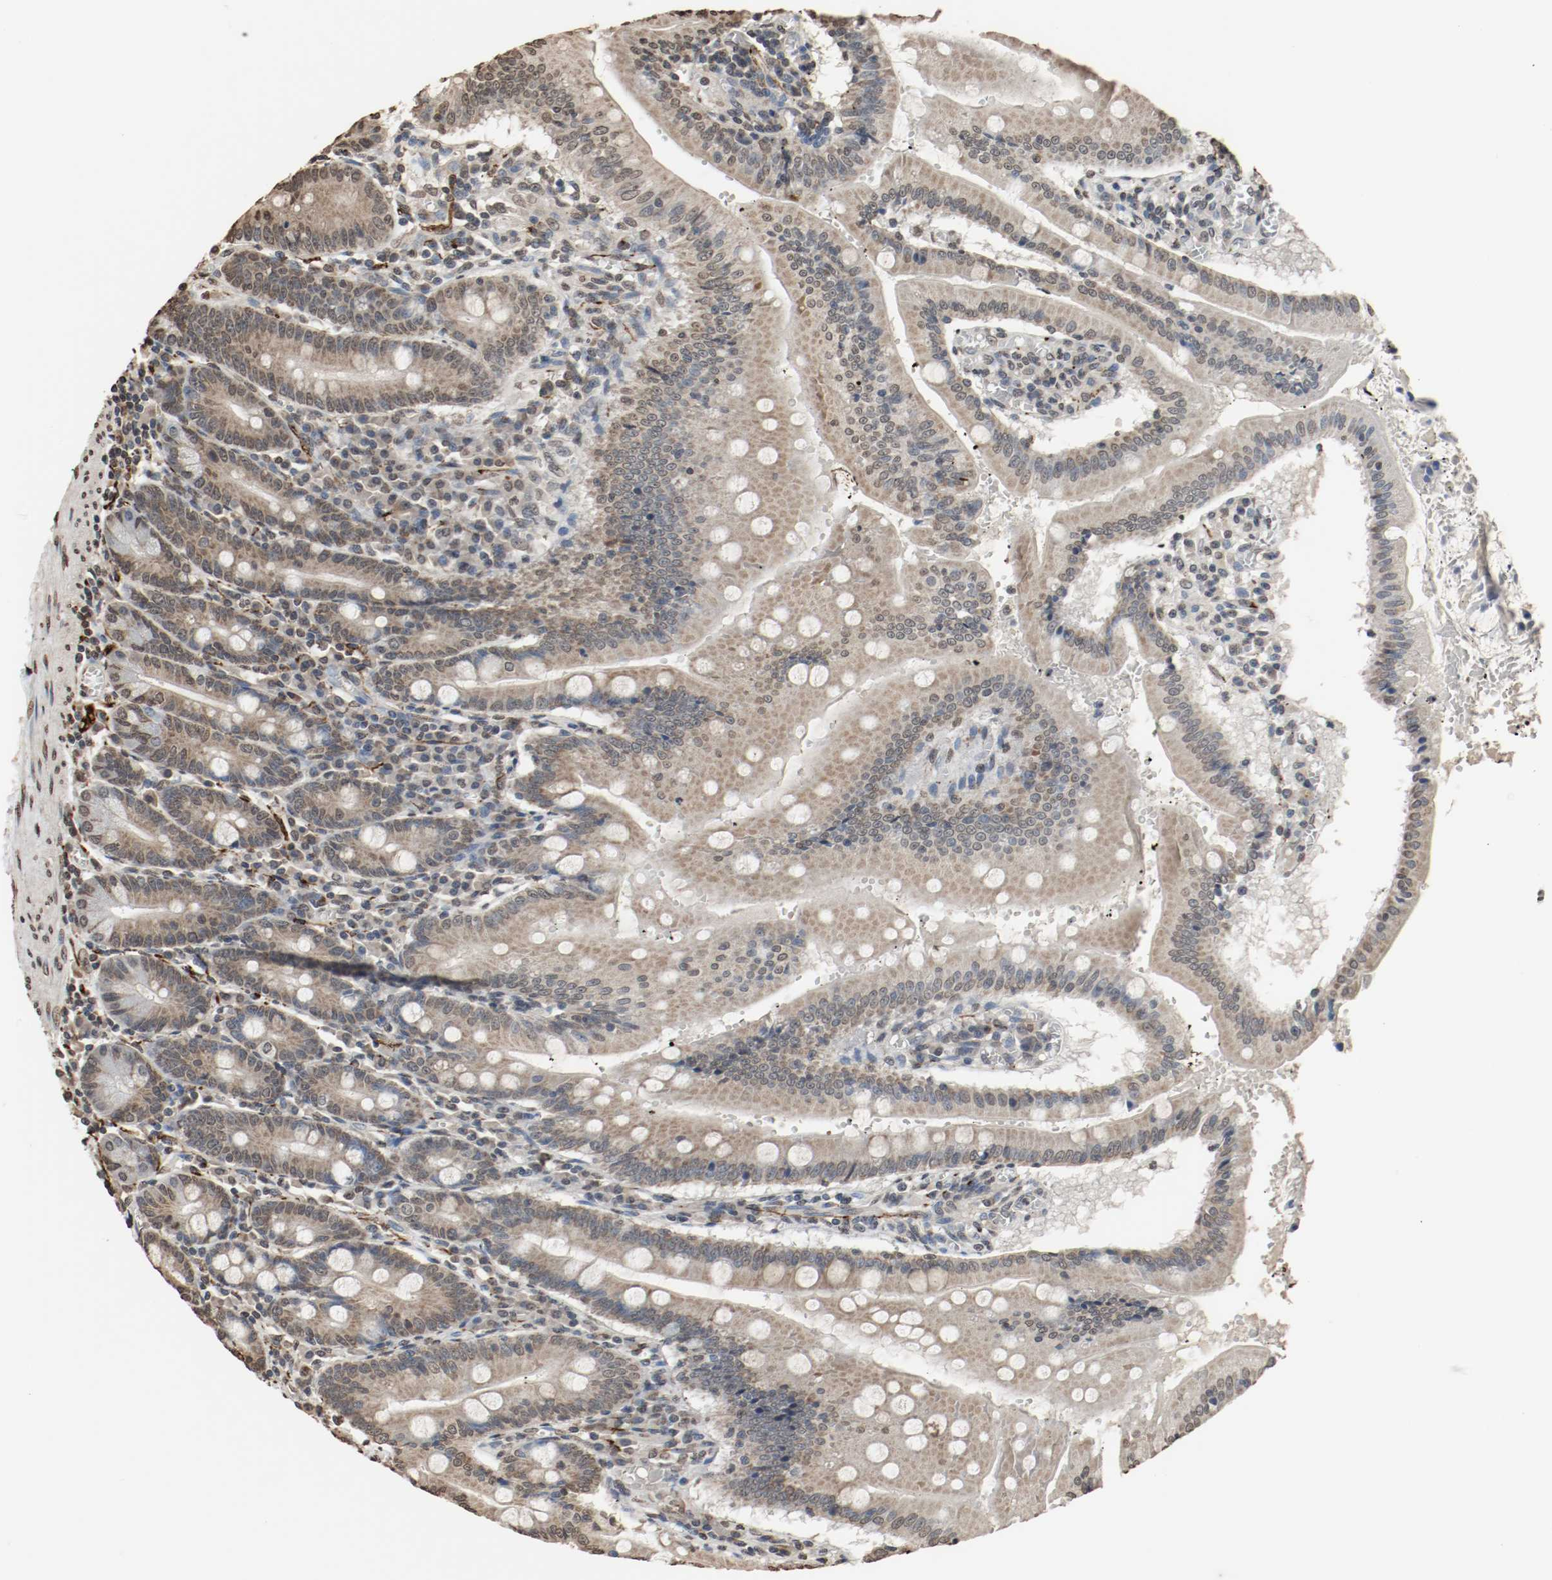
{"staining": {"intensity": "weak", "quantity": "25%-75%", "location": "cytoplasmic/membranous"}, "tissue": "small intestine", "cell_type": "Glandular cells", "image_type": "normal", "snomed": [{"axis": "morphology", "description": "Normal tissue, NOS"}, {"axis": "topography", "description": "Small intestine"}], "caption": "Small intestine stained with a brown dye reveals weak cytoplasmic/membranous positive expression in about 25%-75% of glandular cells.", "gene": "RTN4", "patient": {"sex": "male", "age": 71}}